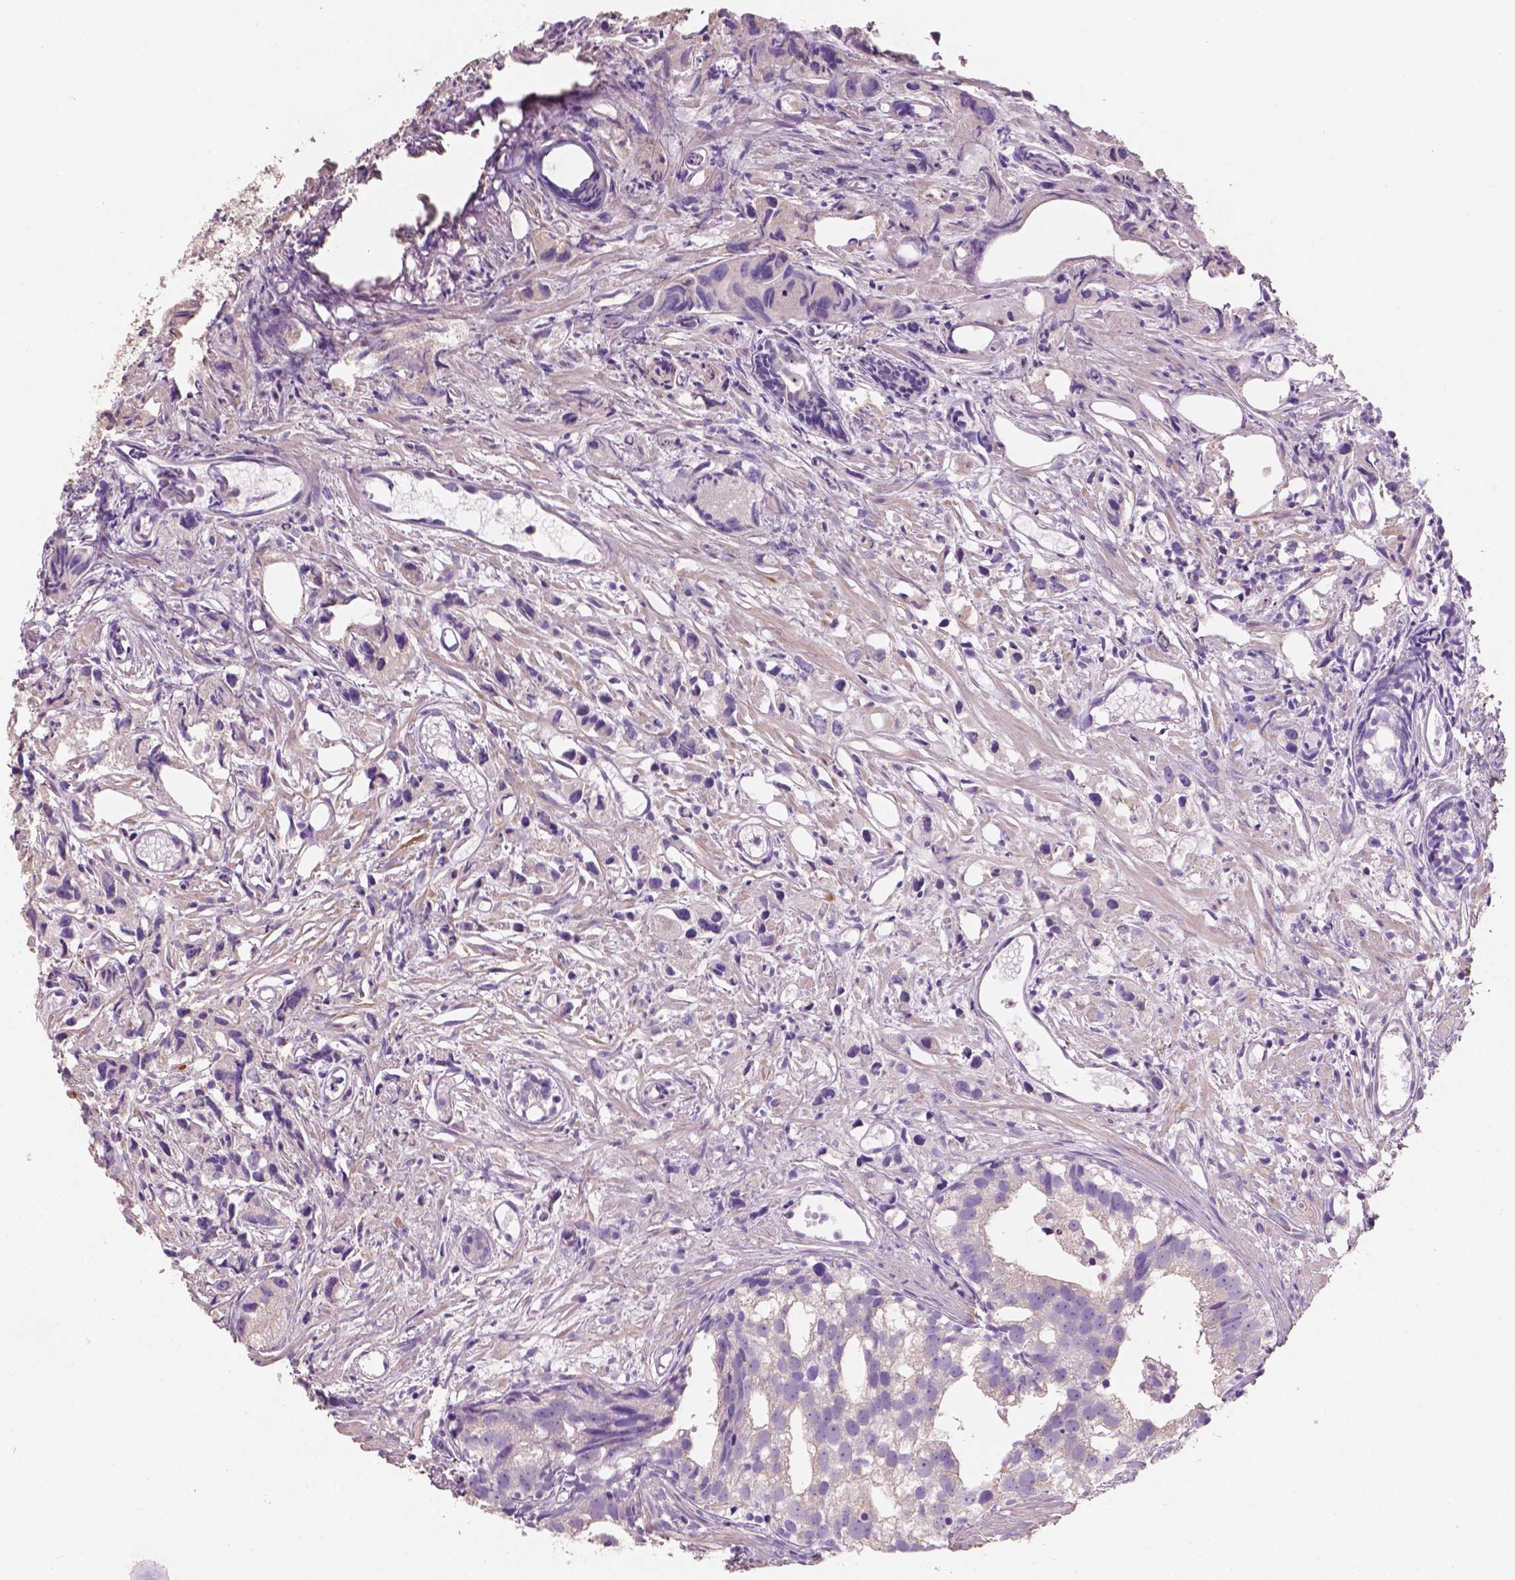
{"staining": {"intensity": "negative", "quantity": "none", "location": "none"}, "tissue": "prostate cancer", "cell_type": "Tumor cells", "image_type": "cancer", "snomed": [{"axis": "morphology", "description": "Adenocarcinoma, High grade"}, {"axis": "topography", "description": "Prostate"}], "caption": "Prostate high-grade adenocarcinoma was stained to show a protein in brown. There is no significant positivity in tumor cells. (DAB (3,3'-diaminobenzidine) IHC with hematoxylin counter stain).", "gene": "SBSN", "patient": {"sex": "male", "age": 68}}